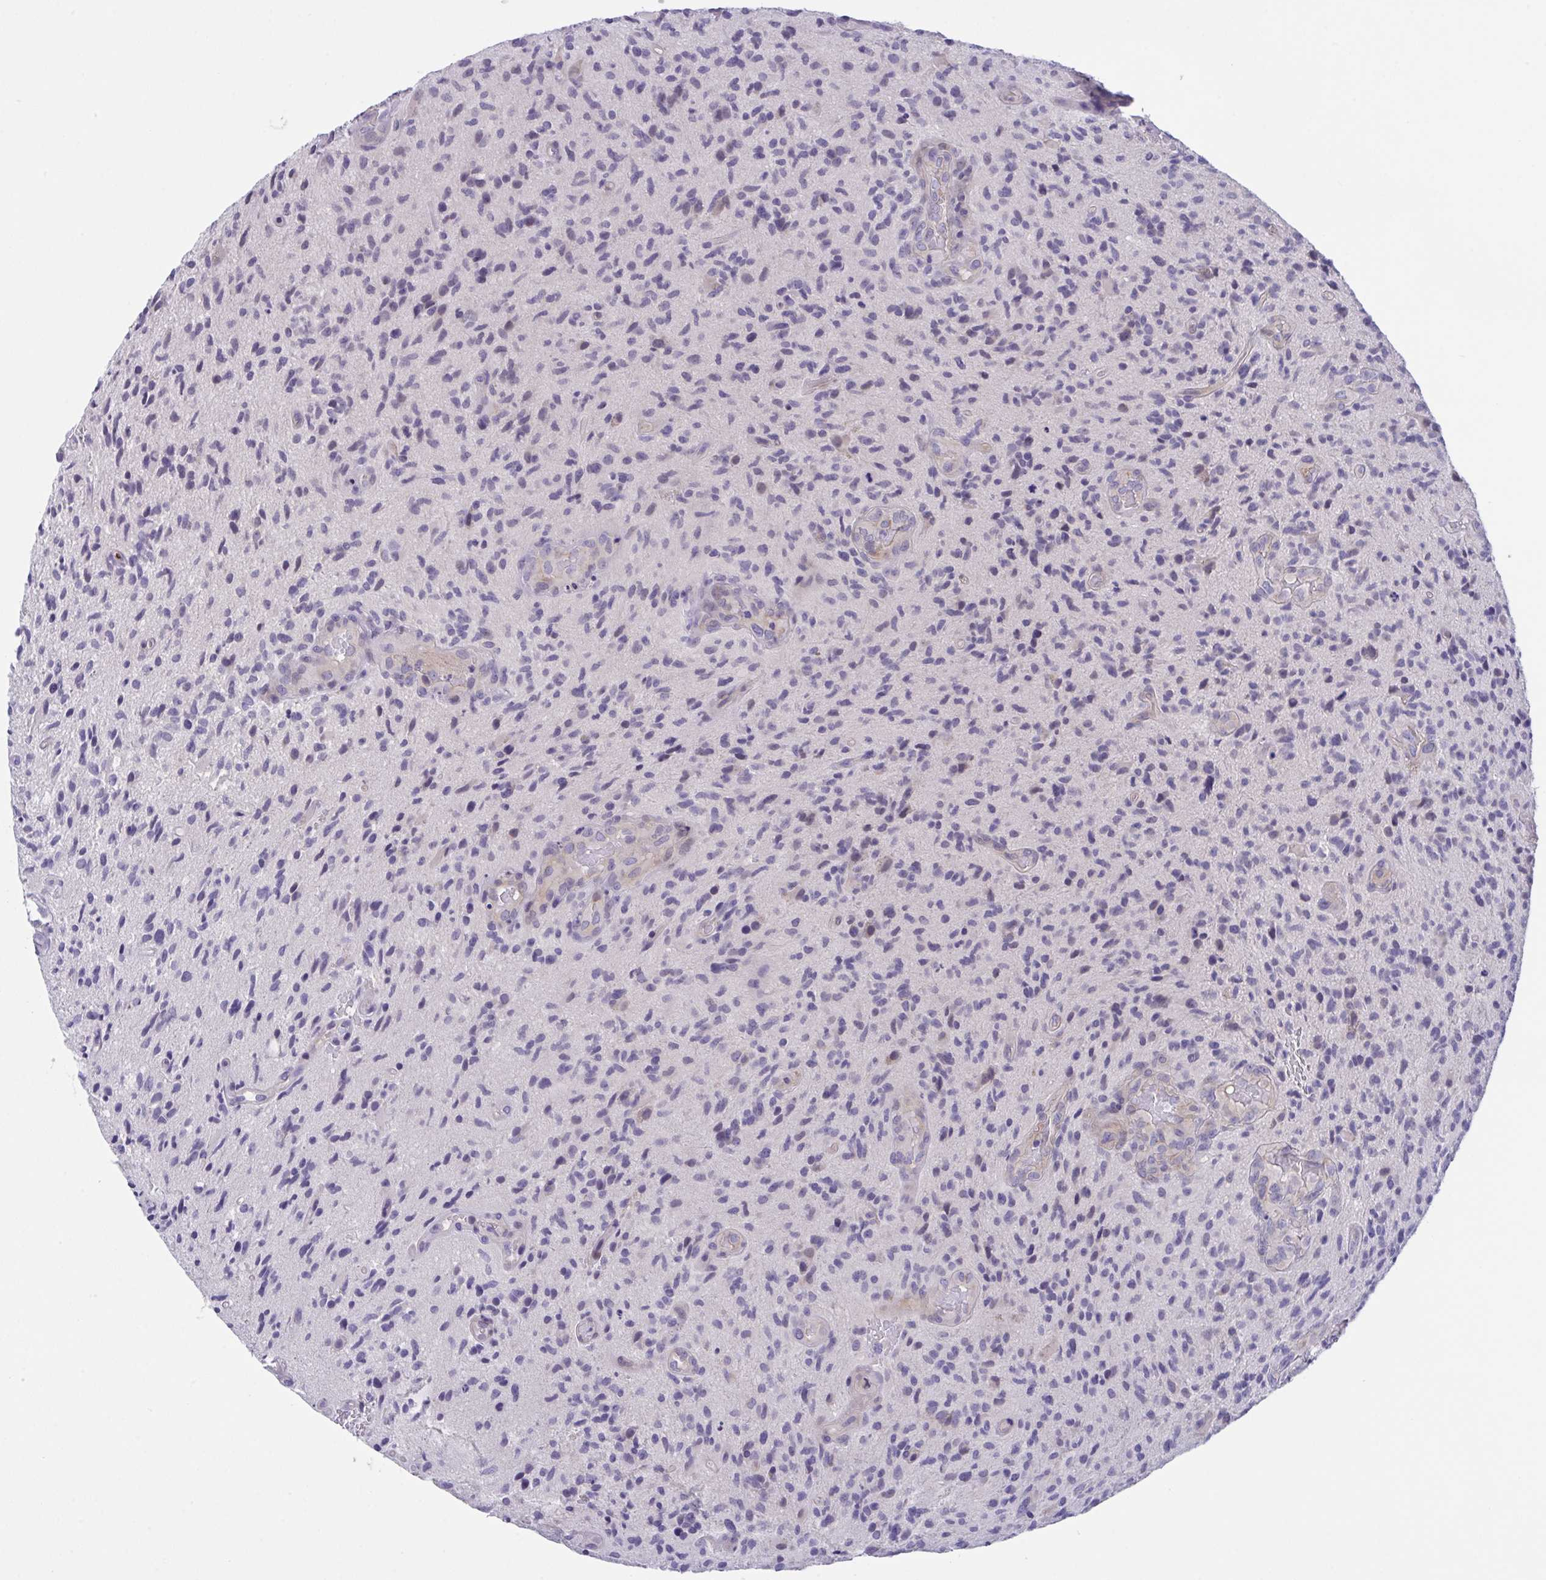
{"staining": {"intensity": "negative", "quantity": "none", "location": "none"}, "tissue": "glioma", "cell_type": "Tumor cells", "image_type": "cancer", "snomed": [{"axis": "morphology", "description": "Glioma, malignant, High grade"}, {"axis": "topography", "description": "Brain"}], "caption": "Immunohistochemical staining of human glioma reveals no significant positivity in tumor cells. The staining is performed using DAB brown chromogen with nuclei counter-stained in using hematoxylin.", "gene": "RHOXF1", "patient": {"sex": "male", "age": 55}}